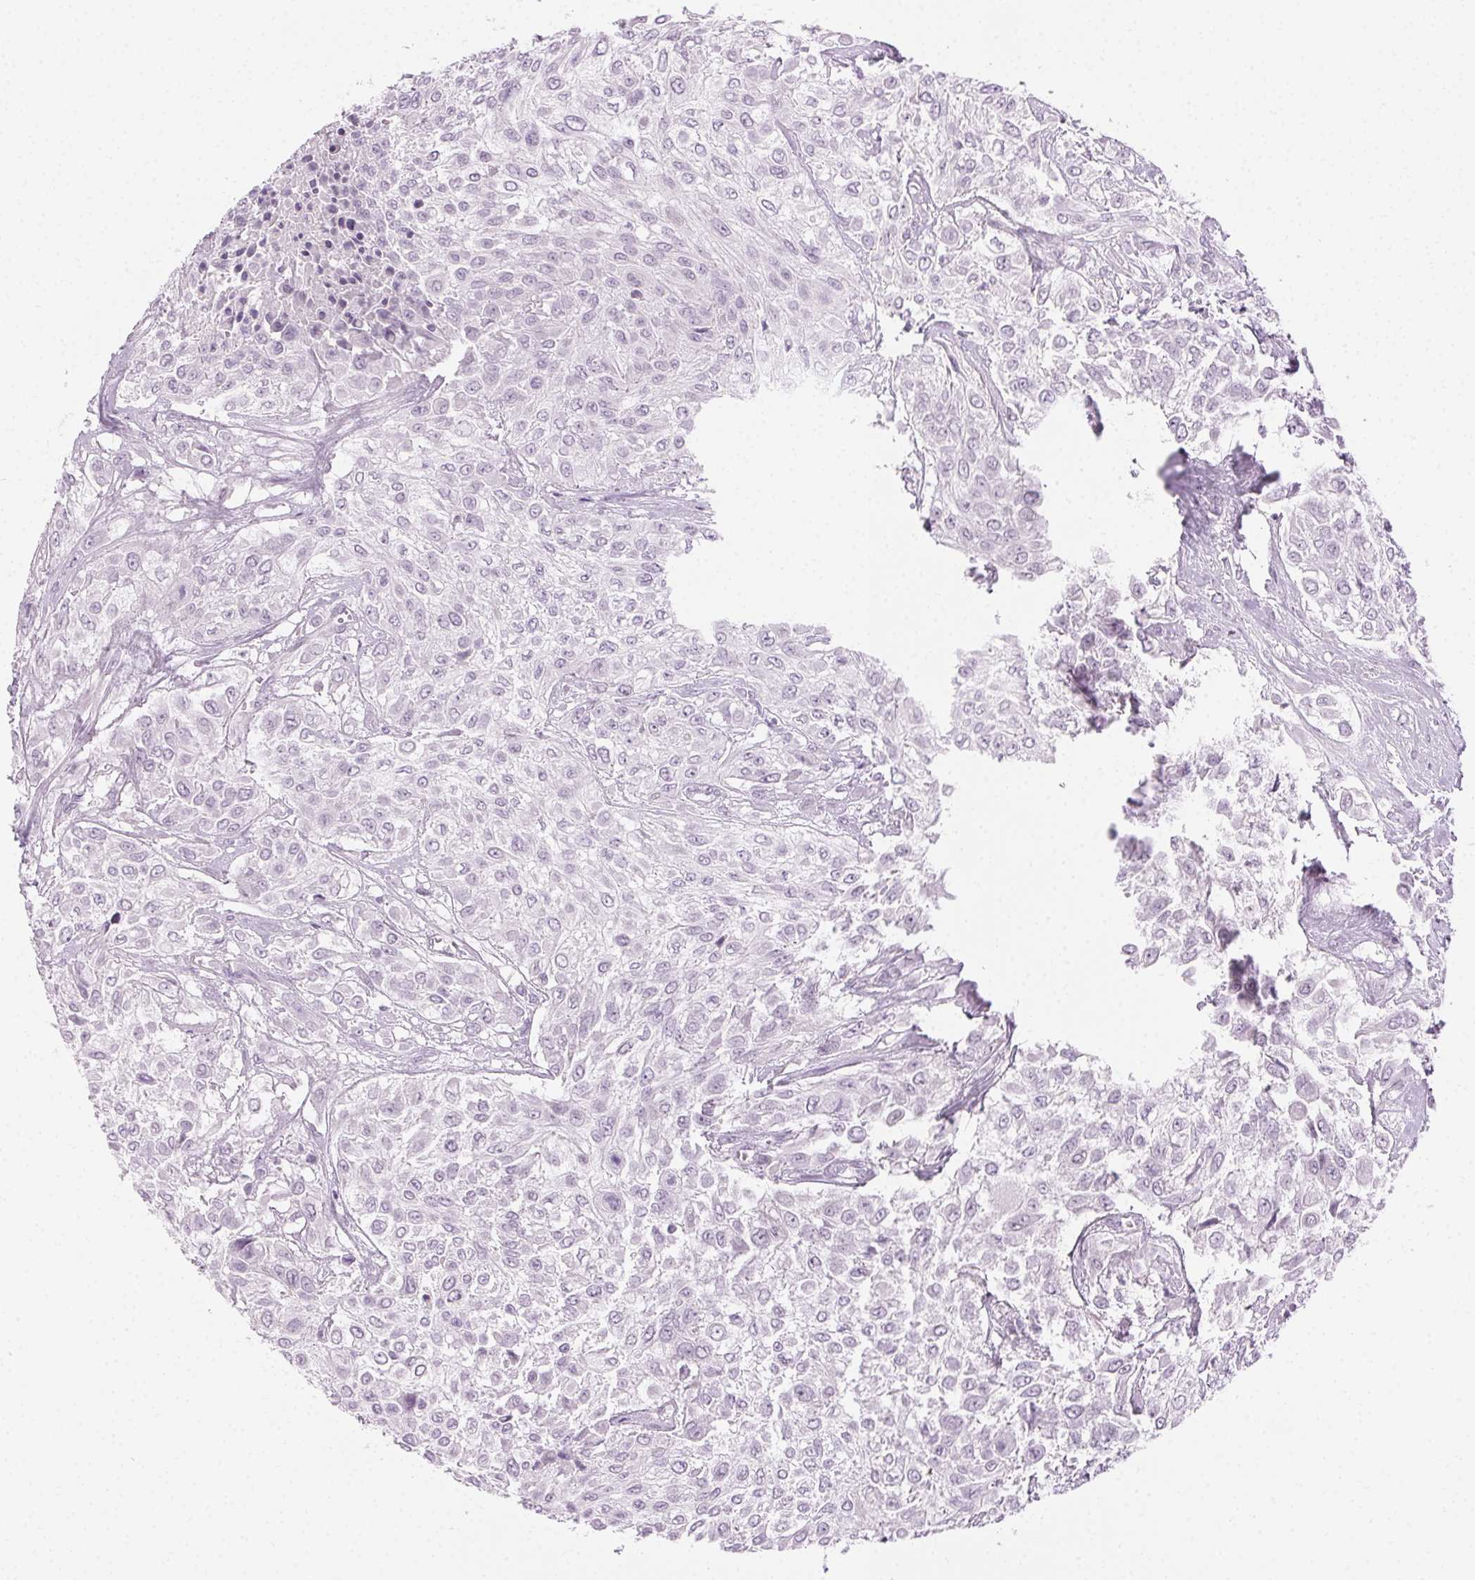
{"staining": {"intensity": "negative", "quantity": "none", "location": "none"}, "tissue": "urothelial cancer", "cell_type": "Tumor cells", "image_type": "cancer", "snomed": [{"axis": "morphology", "description": "Urothelial carcinoma, High grade"}, {"axis": "topography", "description": "Urinary bladder"}], "caption": "This is a histopathology image of immunohistochemistry staining of urothelial cancer, which shows no staining in tumor cells. Nuclei are stained in blue.", "gene": "AIF1L", "patient": {"sex": "male", "age": 57}}